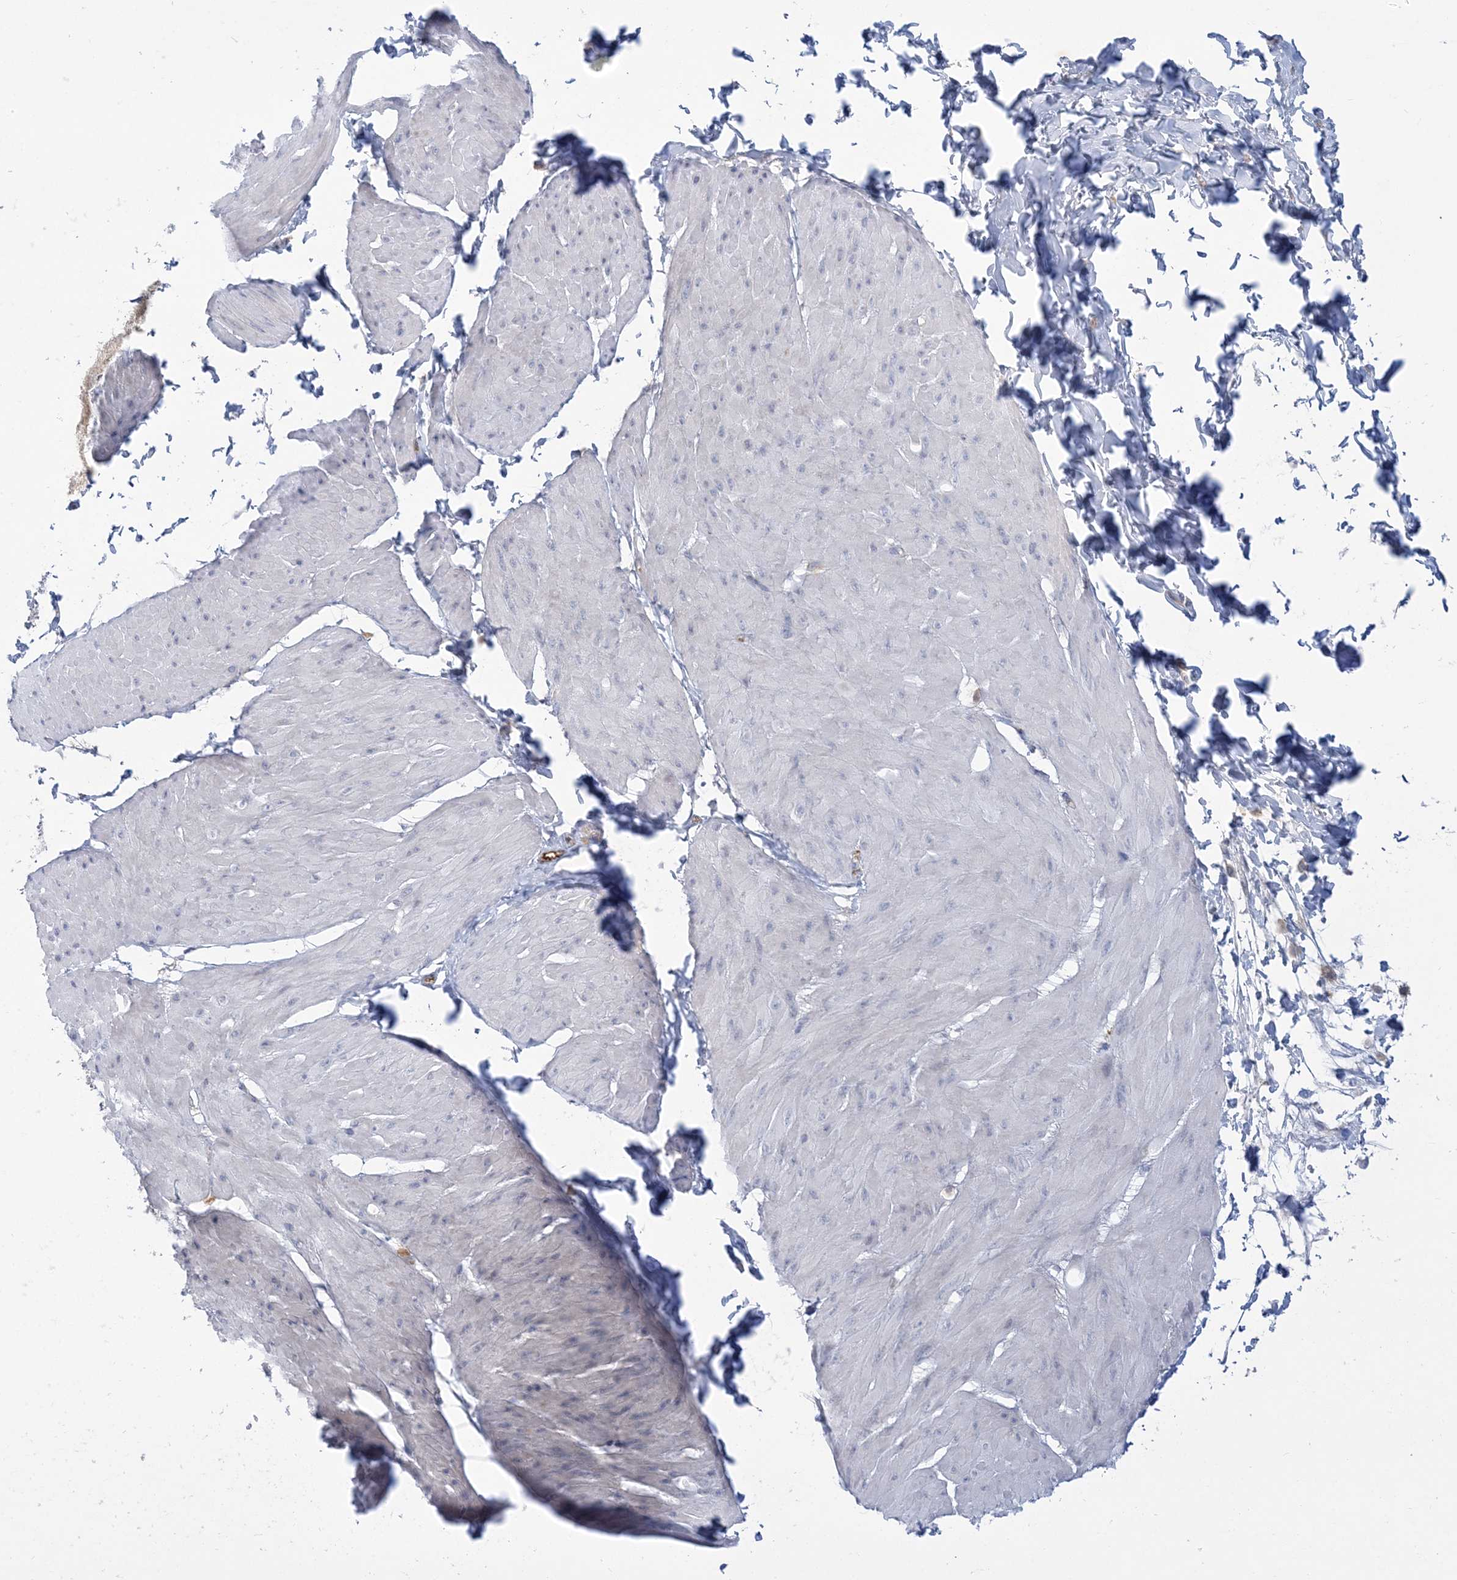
{"staining": {"intensity": "negative", "quantity": "none", "location": "none"}, "tissue": "smooth muscle", "cell_type": "Smooth muscle cells", "image_type": "normal", "snomed": [{"axis": "morphology", "description": "Urothelial carcinoma, High grade"}, {"axis": "topography", "description": "Urinary bladder"}], "caption": "Smooth muscle cells are negative for protein expression in normal human smooth muscle. (DAB (3,3'-diaminobenzidine) immunohistochemistry (IHC) with hematoxylin counter stain).", "gene": "INPP1", "patient": {"sex": "male", "age": 46}}